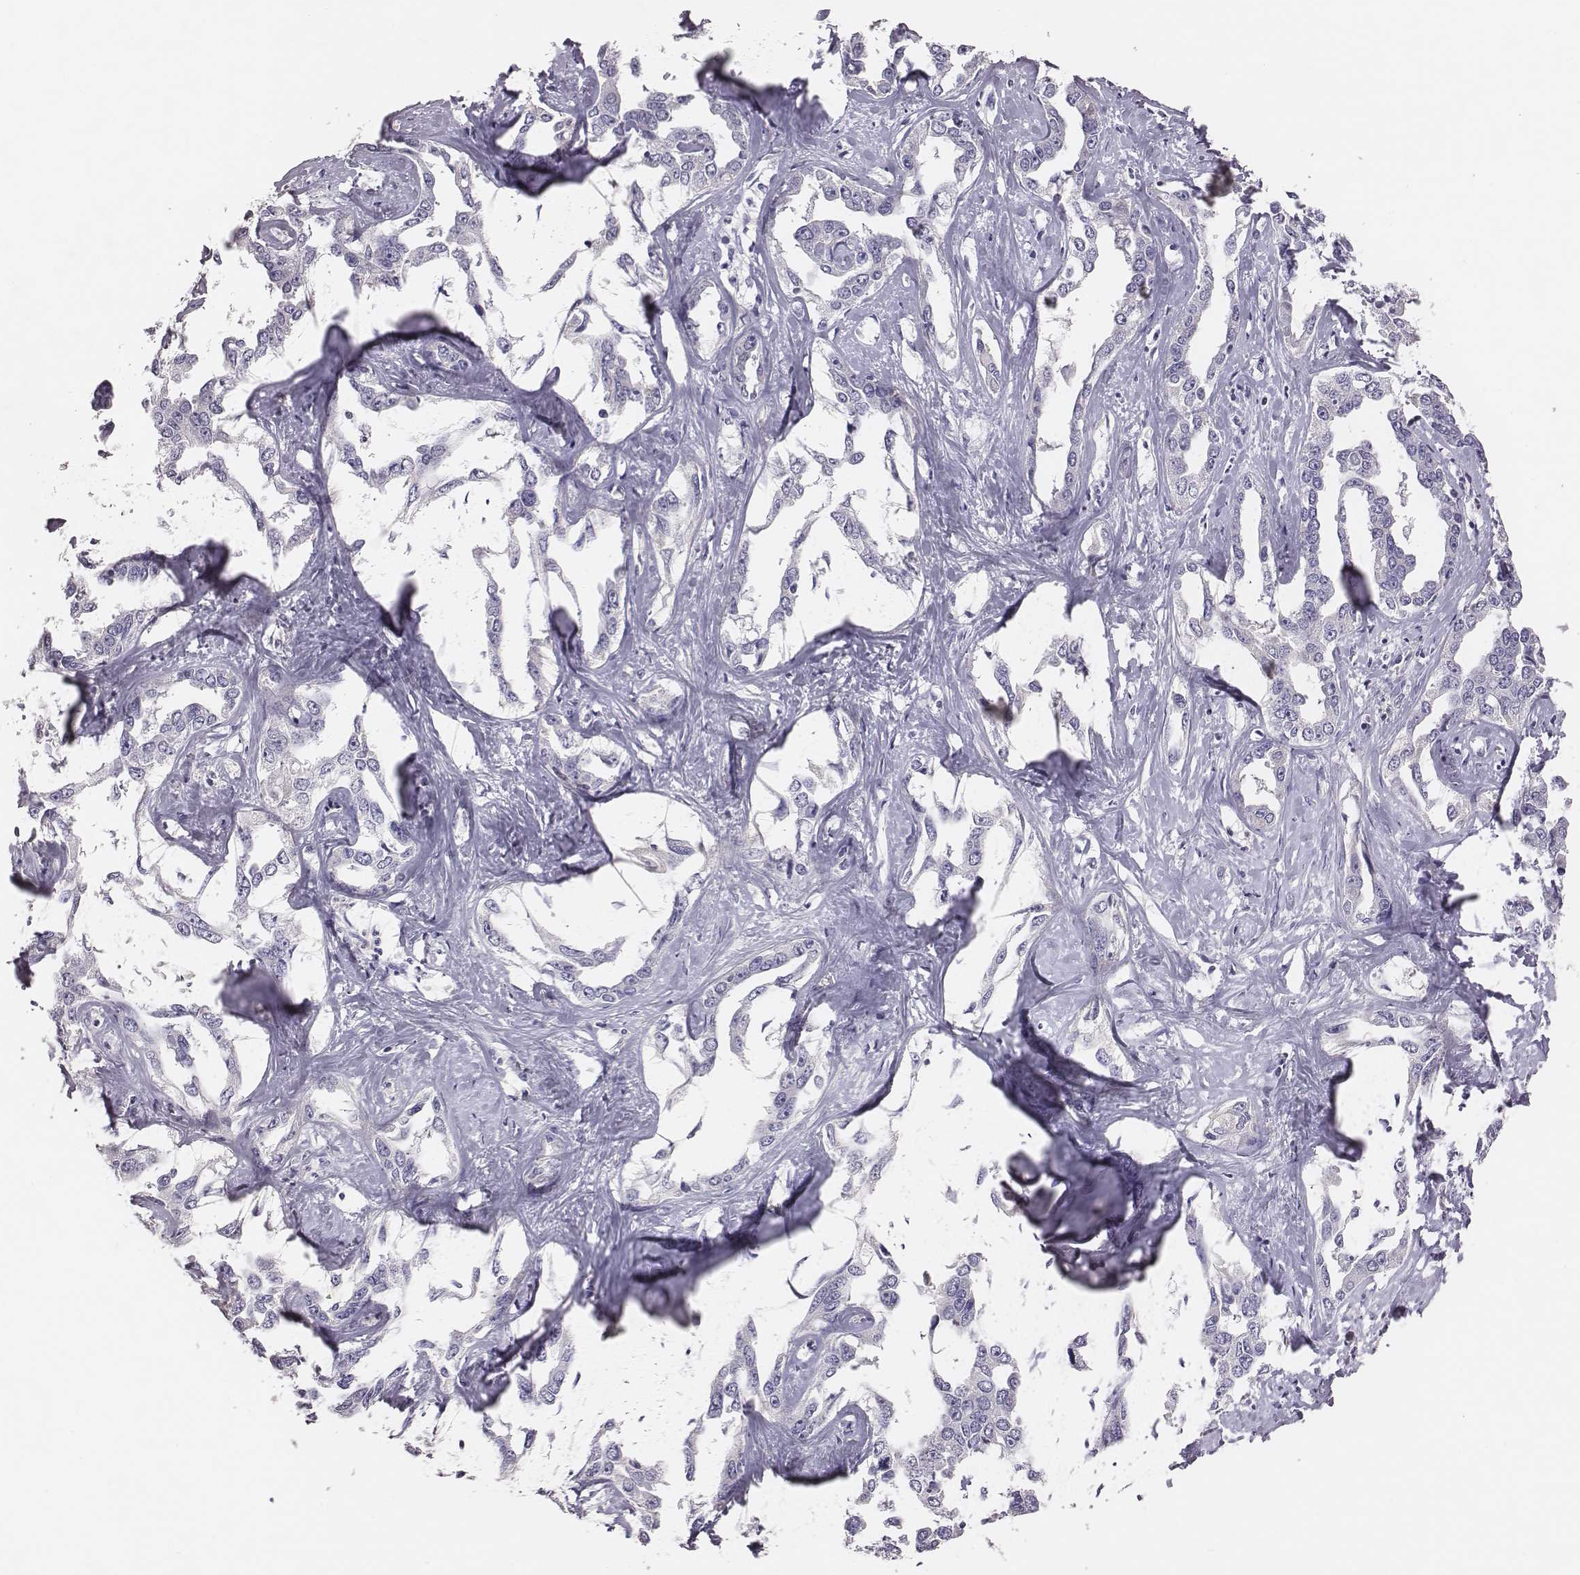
{"staining": {"intensity": "negative", "quantity": "none", "location": "none"}, "tissue": "liver cancer", "cell_type": "Tumor cells", "image_type": "cancer", "snomed": [{"axis": "morphology", "description": "Cholangiocarcinoma"}, {"axis": "topography", "description": "Liver"}], "caption": "This is an immunohistochemistry micrograph of liver cholangiocarcinoma. There is no positivity in tumor cells.", "gene": "EN1", "patient": {"sex": "male", "age": 59}}